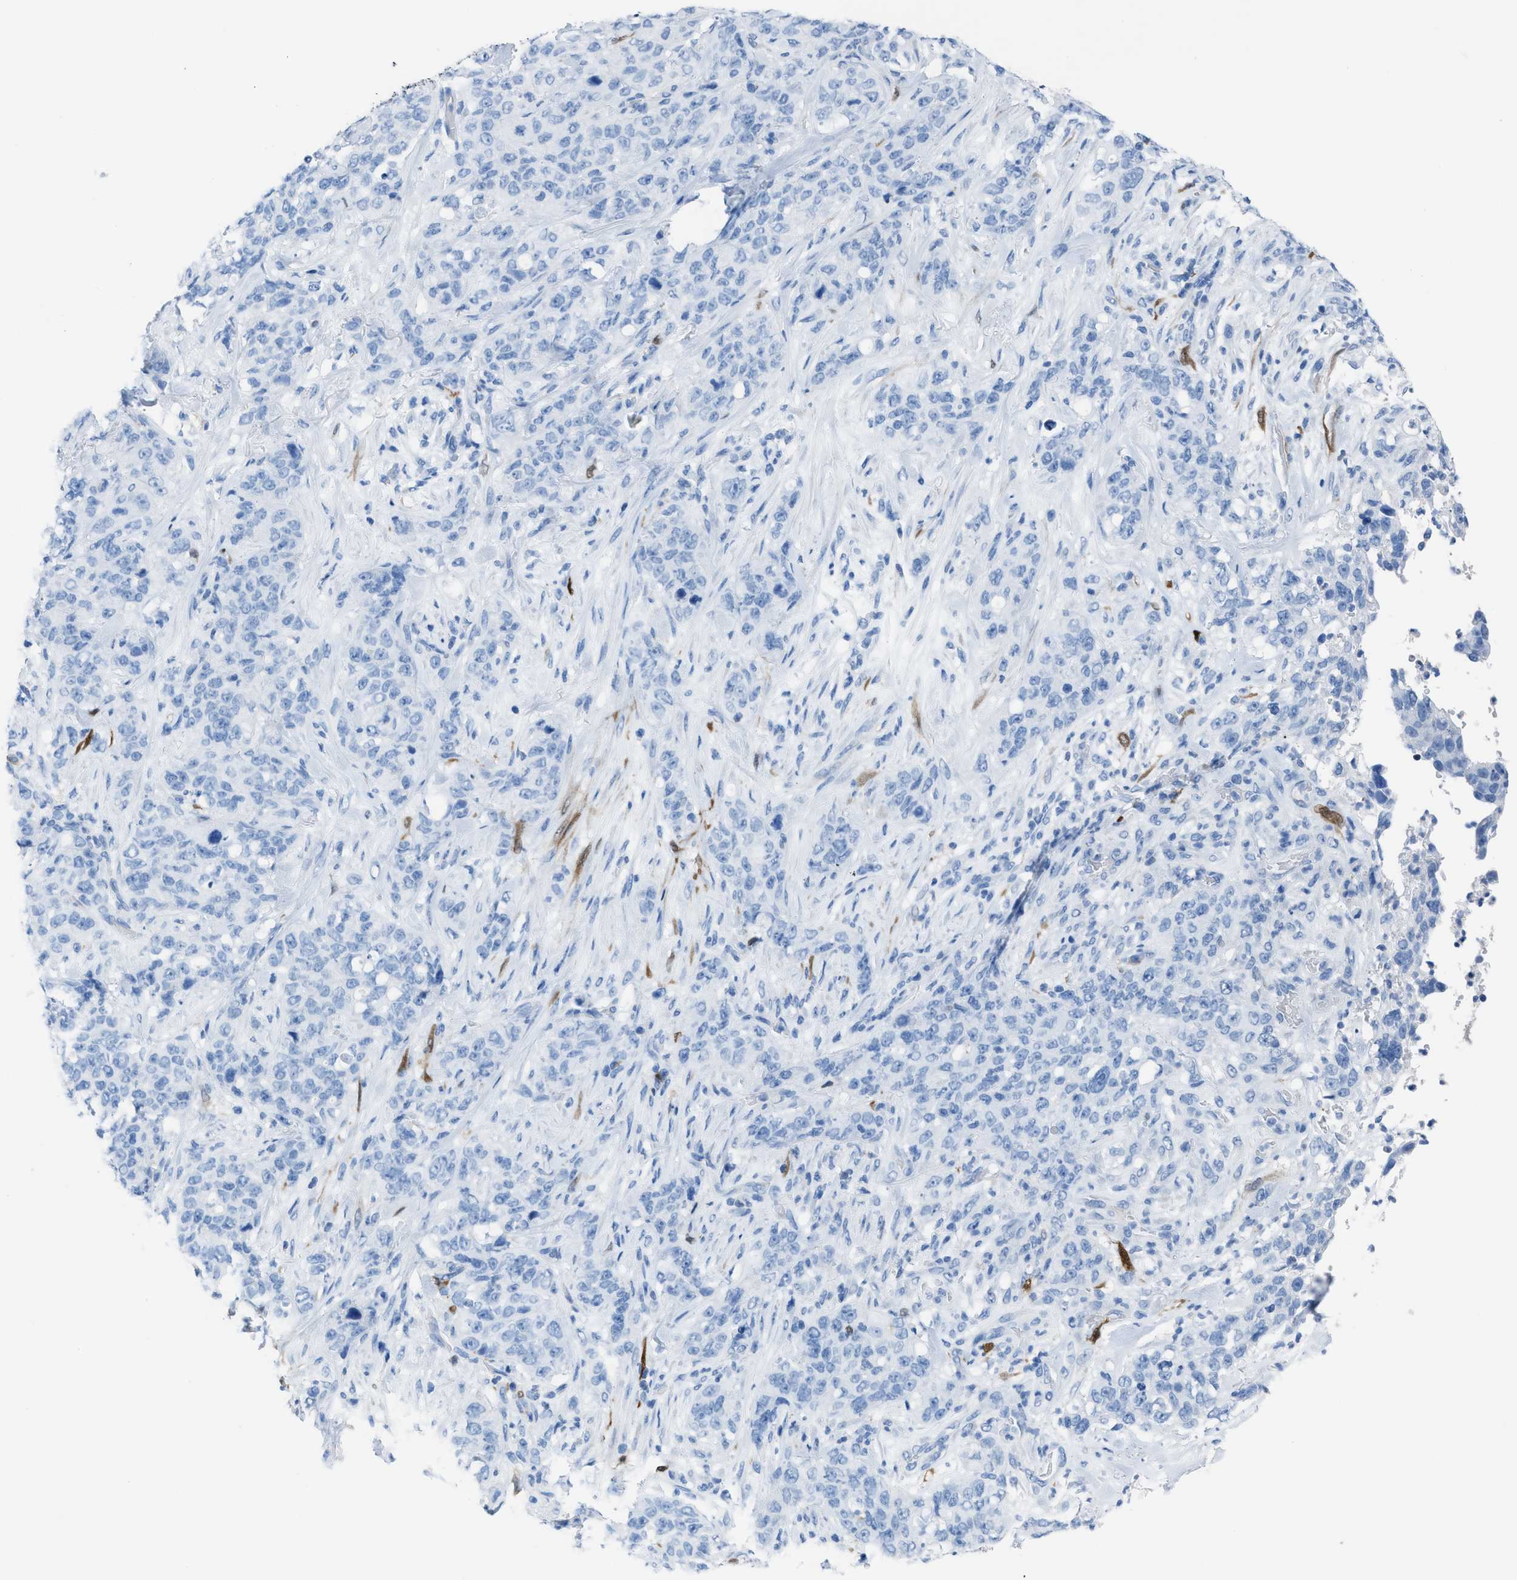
{"staining": {"intensity": "negative", "quantity": "none", "location": "none"}, "tissue": "stomach cancer", "cell_type": "Tumor cells", "image_type": "cancer", "snomed": [{"axis": "morphology", "description": "Adenocarcinoma, NOS"}, {"axis": "topography", "description": "Stomach"}], "caption": "The photomicrograph displays no staining of tumor cells in adenocarcinoma (stomach). (Brightfield microscopy of DAB IHC at high magnification).", "gene": "CDKN2A", "patient": {"sex": "male", "age": 48}}